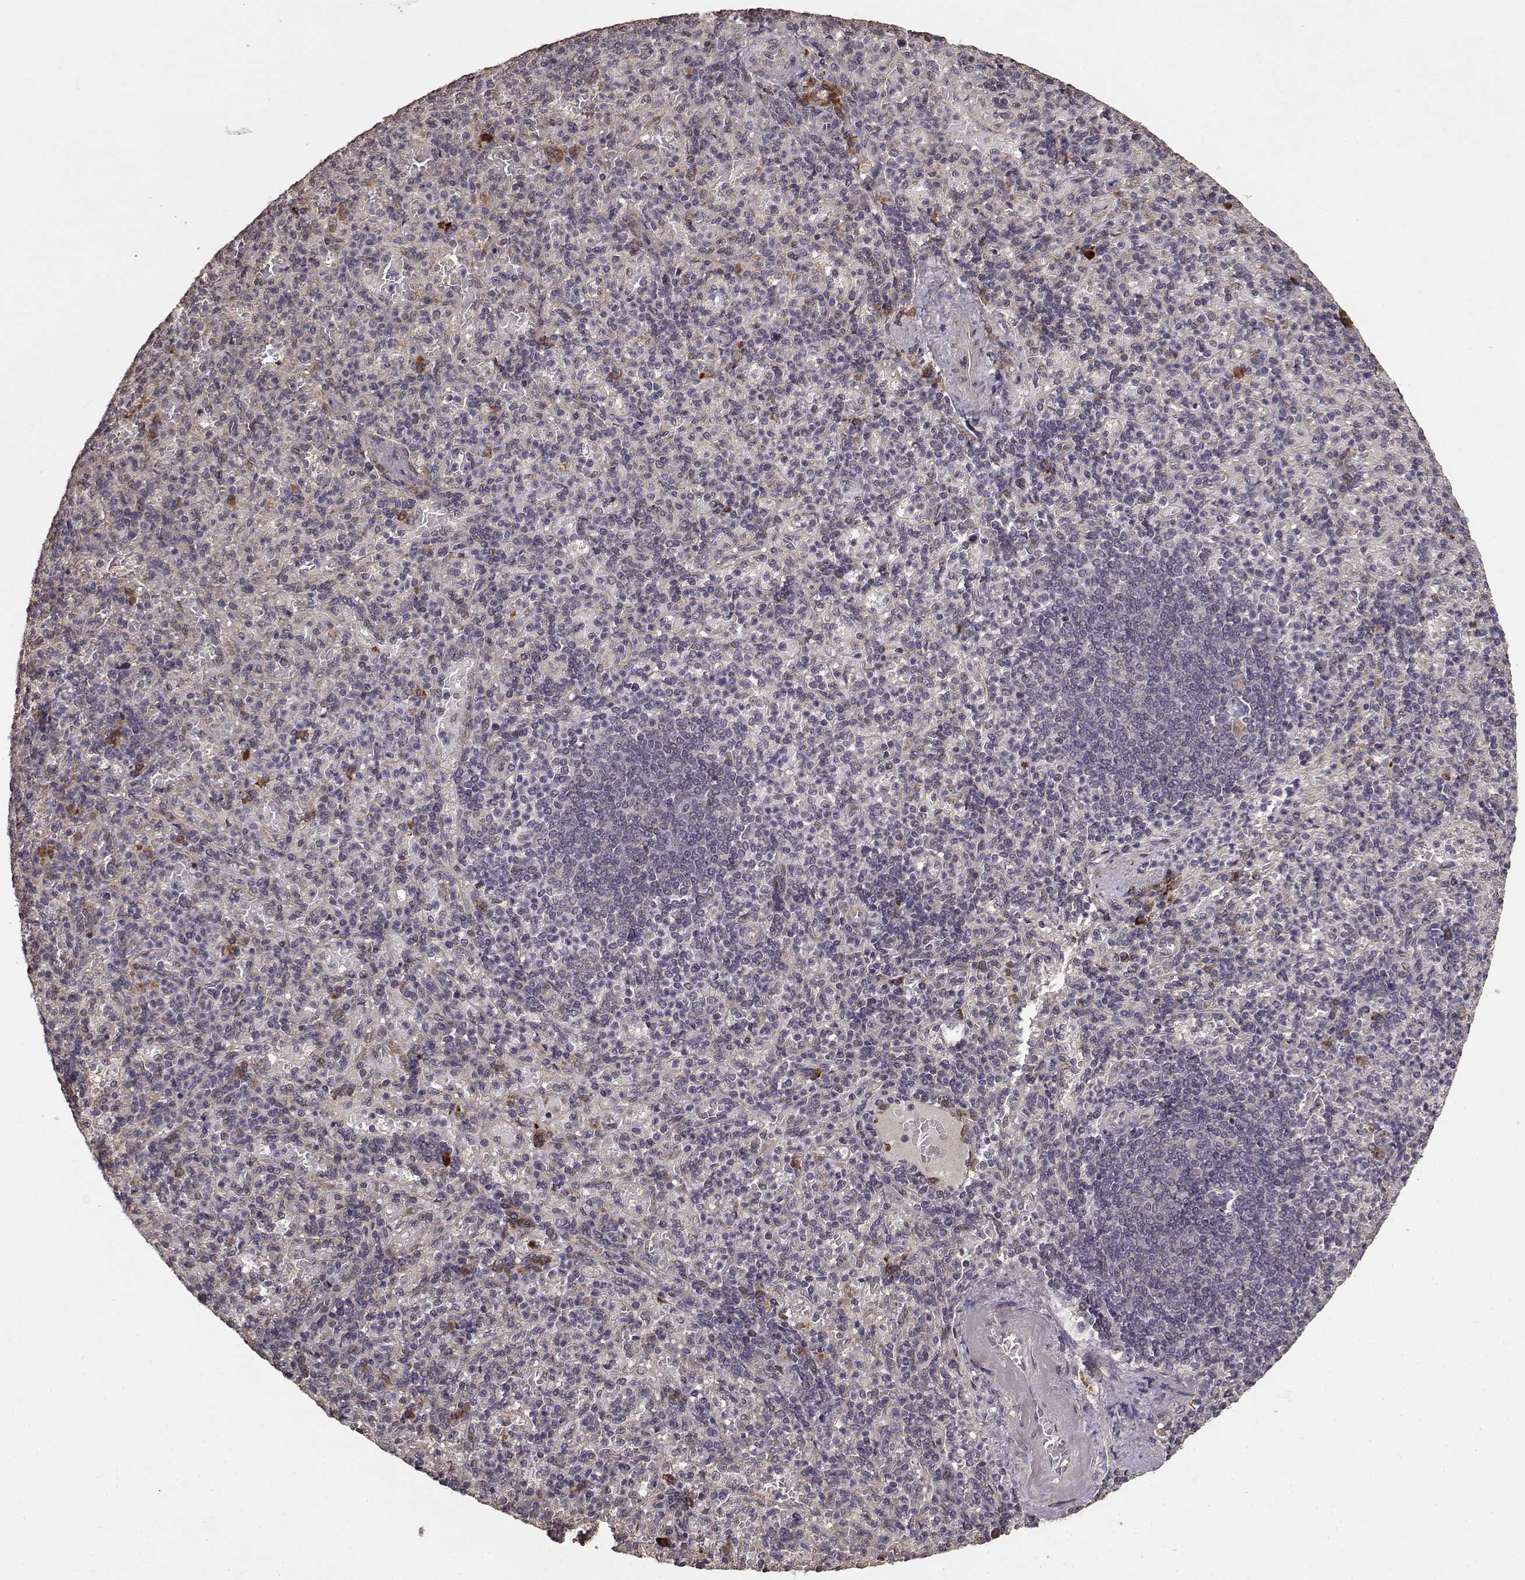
{"staining": {"intensity": "strong", "quantity": "<25%", "location": "cytoplasmic/membranous"}, "tissue": "spleen", "cell_type": "Cells in red pulp", "image_type": "normal", "snomed": [{"axis": "morphology", "description": "Normal tissue, NOS"}, {"axis": "topography", "description": "Spleen"}], "caption": "IHC micrograph of normal human spleen stained for a protein (brown), which reveals medium levels of strong cytoplasmic/membranous positivity in about <25% of cells in red pulp.", "gene": "USP15", "patient": {"sex": "female", "age": 74}}